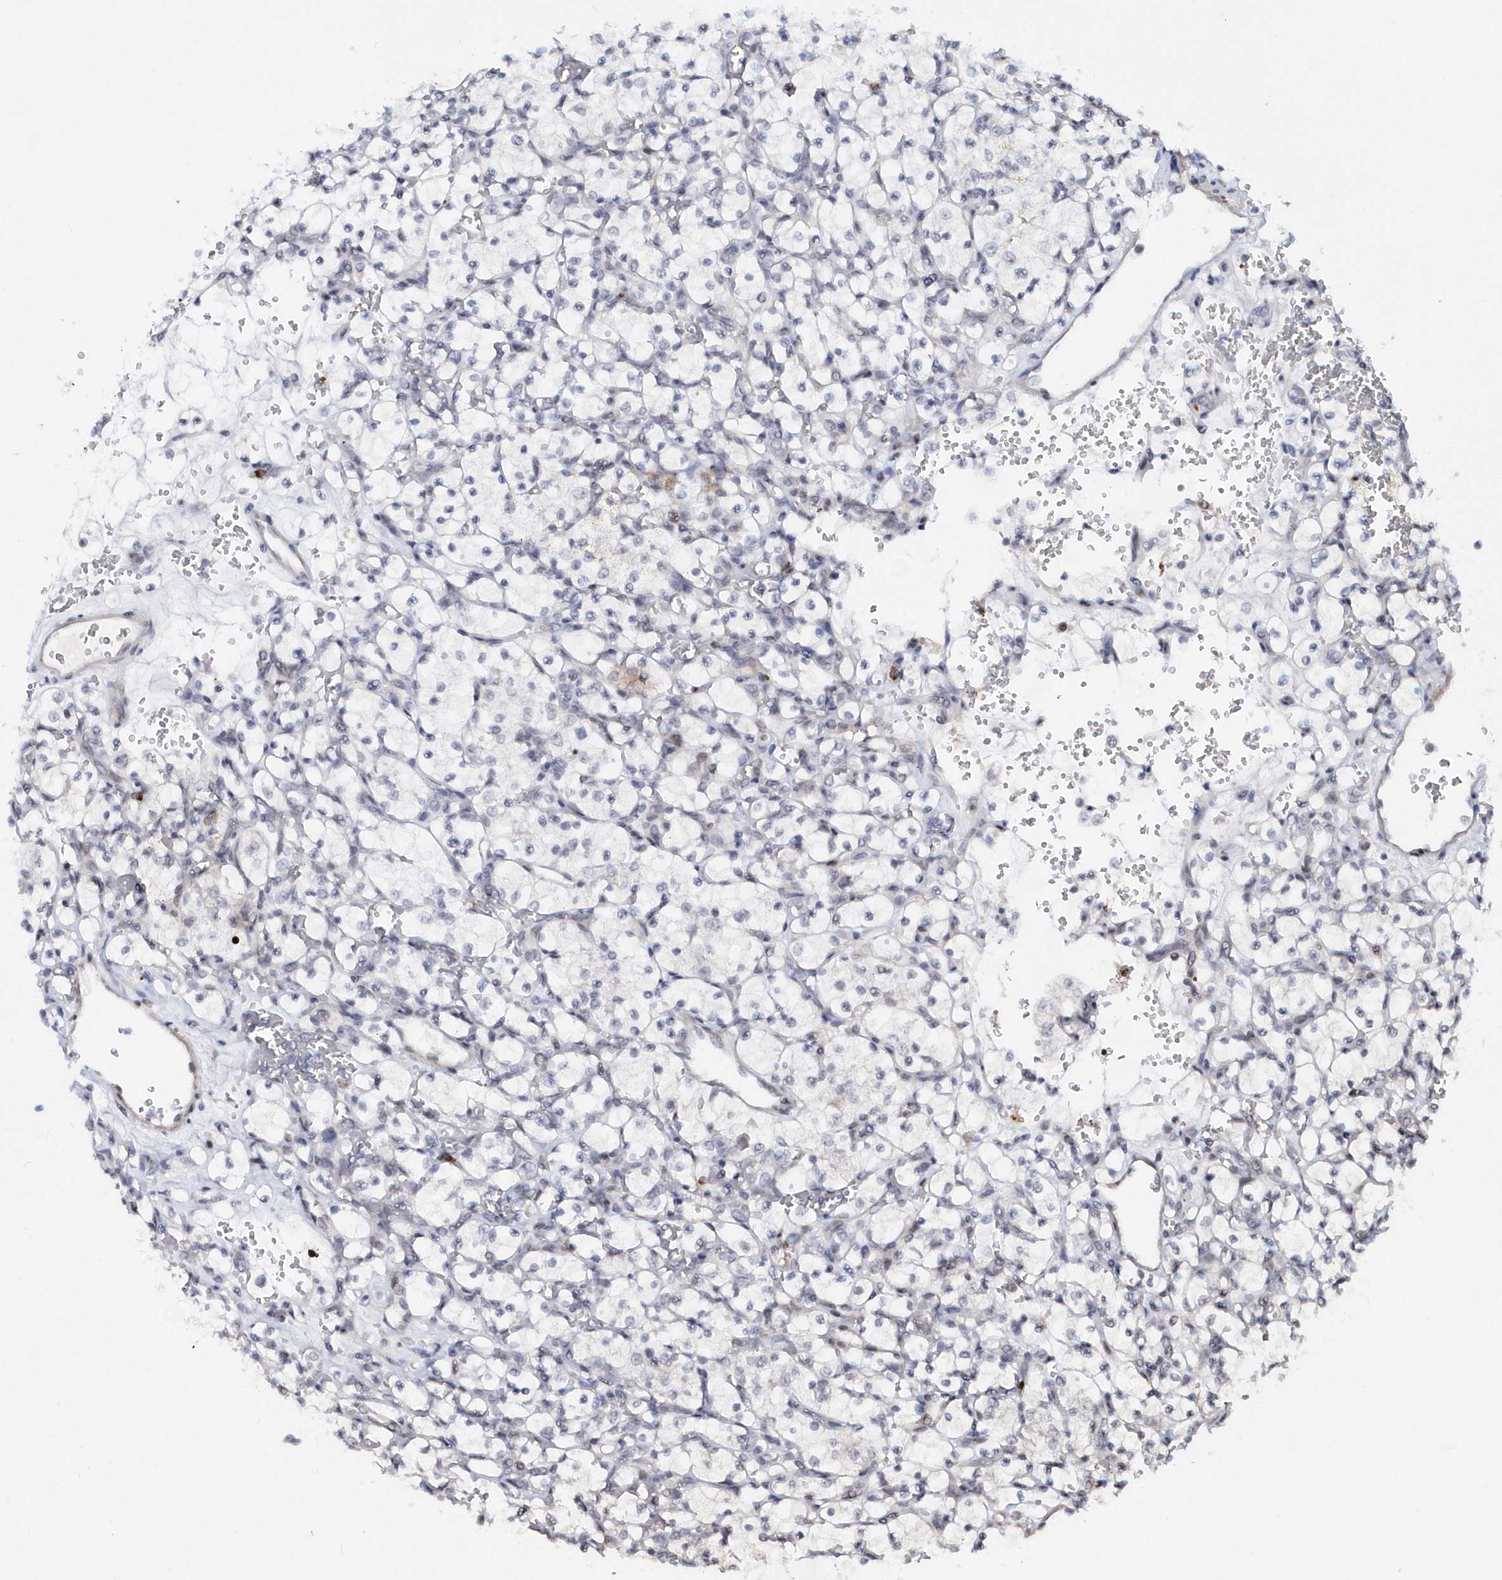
{"staining": {"intensity": "negative", "quantity": "none", "location": "none"}, "tissue": "renal cancer", "cell_type": "Tumor cells", "image_type": "cancer", "snomed": [{"axis": "morphology", "description": "Adenocarcinoma, NOS"}, {"axis": "topography", "description": "Kidney"}], "caption": "DAB immunohistochemical staining of adenocarcinoma (renal) reveals no significant expression in tumor cells. The staining was performed using DAB (3,3'-diaminobenzidine) to visualize the protein expression in brown, while the nuclei were stained in blue with hematoxylin (Magnification: 20x).", "gene": "ASCL4", "patient": {"sex": "female", "age": 69}}